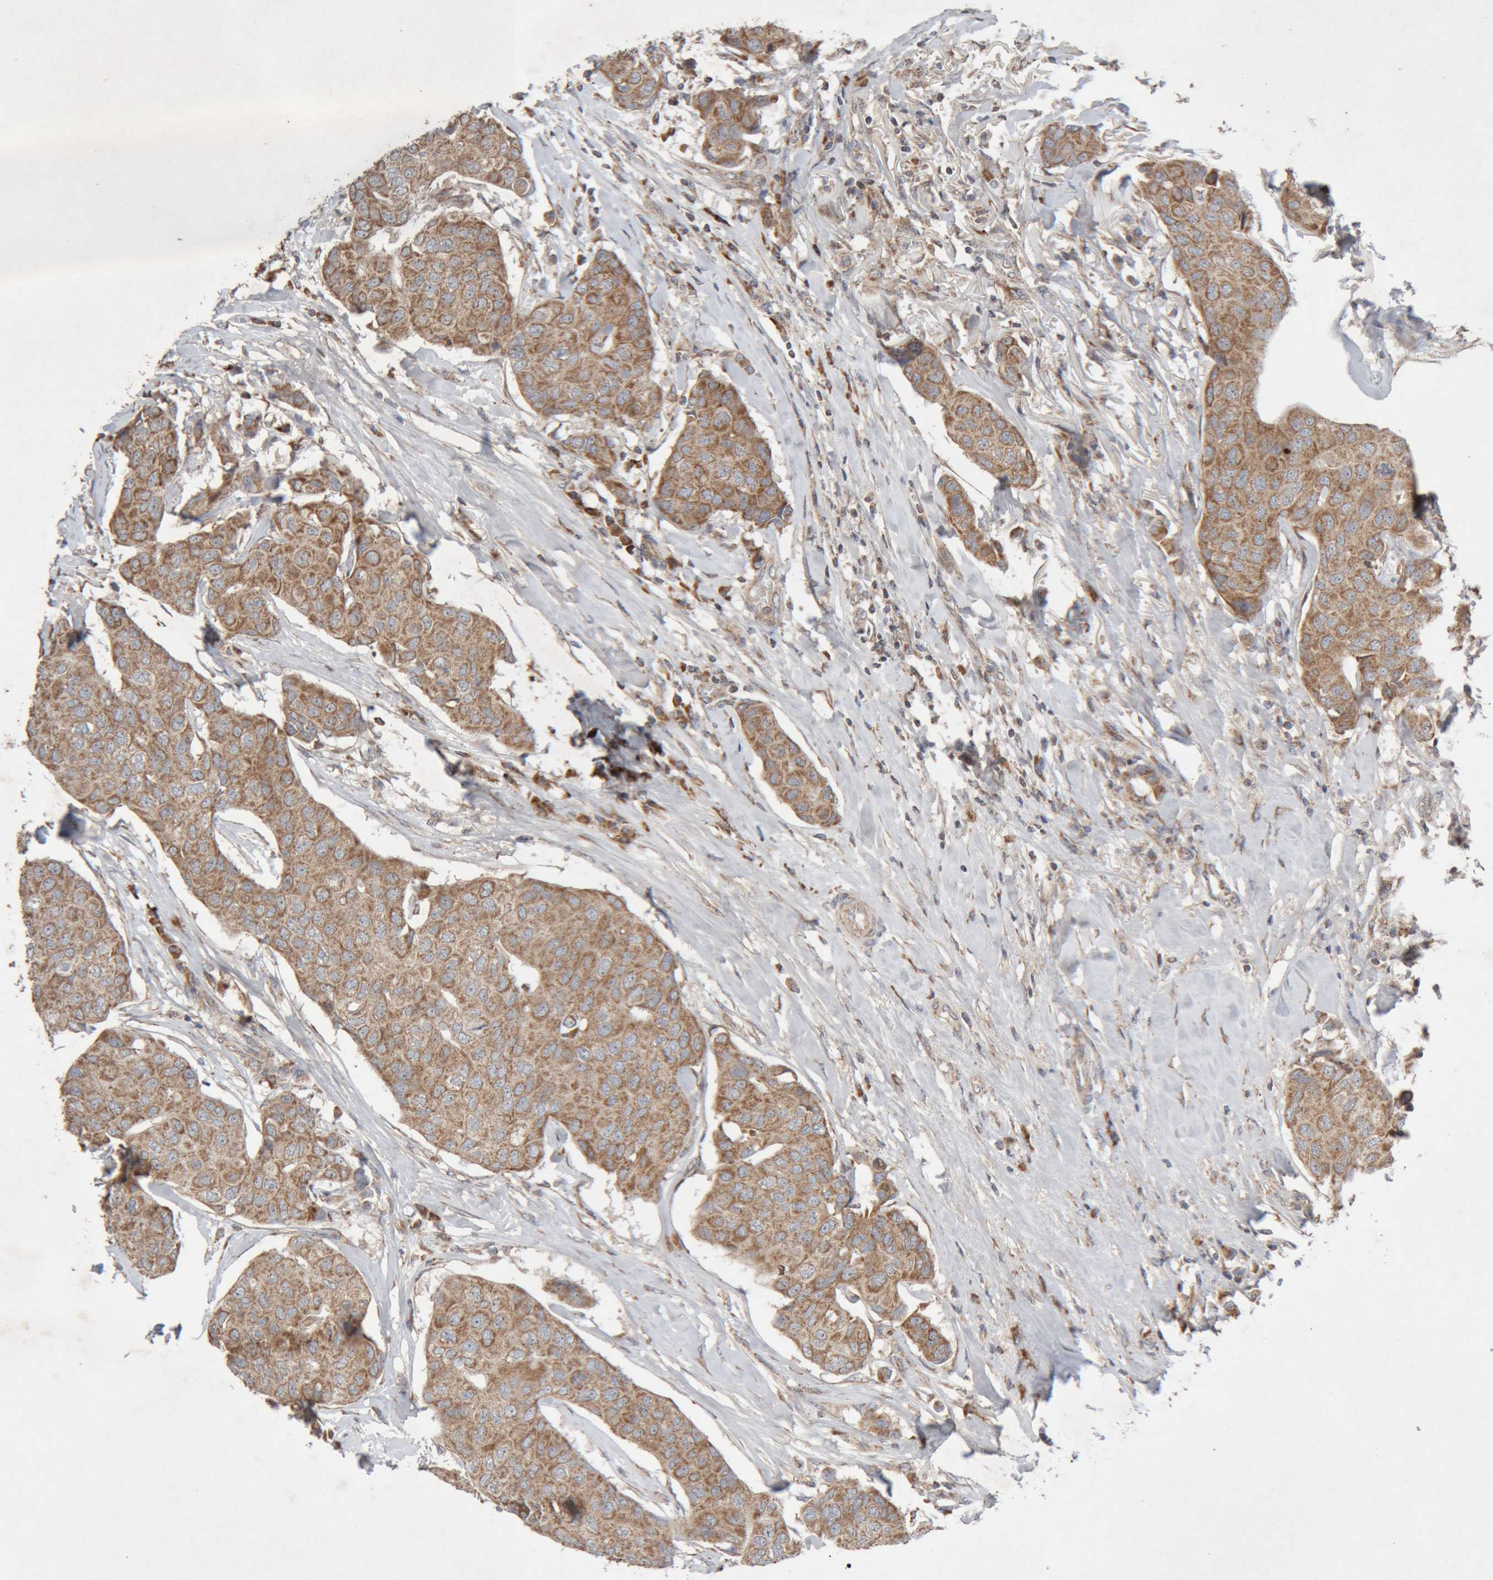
{"staining": {"intensity": "moderate", "quantity": ">75%", "location": "cytoplasmic/membranous"}, "tissue": "breast cancer", "cell_type": "Tumor cells", "image_type": "cancer", "snomed": [{"axis": "morphology", "description": "Duct carcinoma"}, {"axis": "topography", "description": "Breast"}], "caption": "Protein positivity by immunohistochemistry demonstrates moderate cytoplasmic/membranous positivity in about >75% of tumor cells in breast cancer (infiltrating ductal carcinoma). The staining is performed using DAB (3,3'-diaminobenzidine) brown chromogen to label protein expression. The nuclei are counter-stained blue using hematoxylin.", "gene": "KIF21B", "patient": {"sex": "female", "age": 80}}